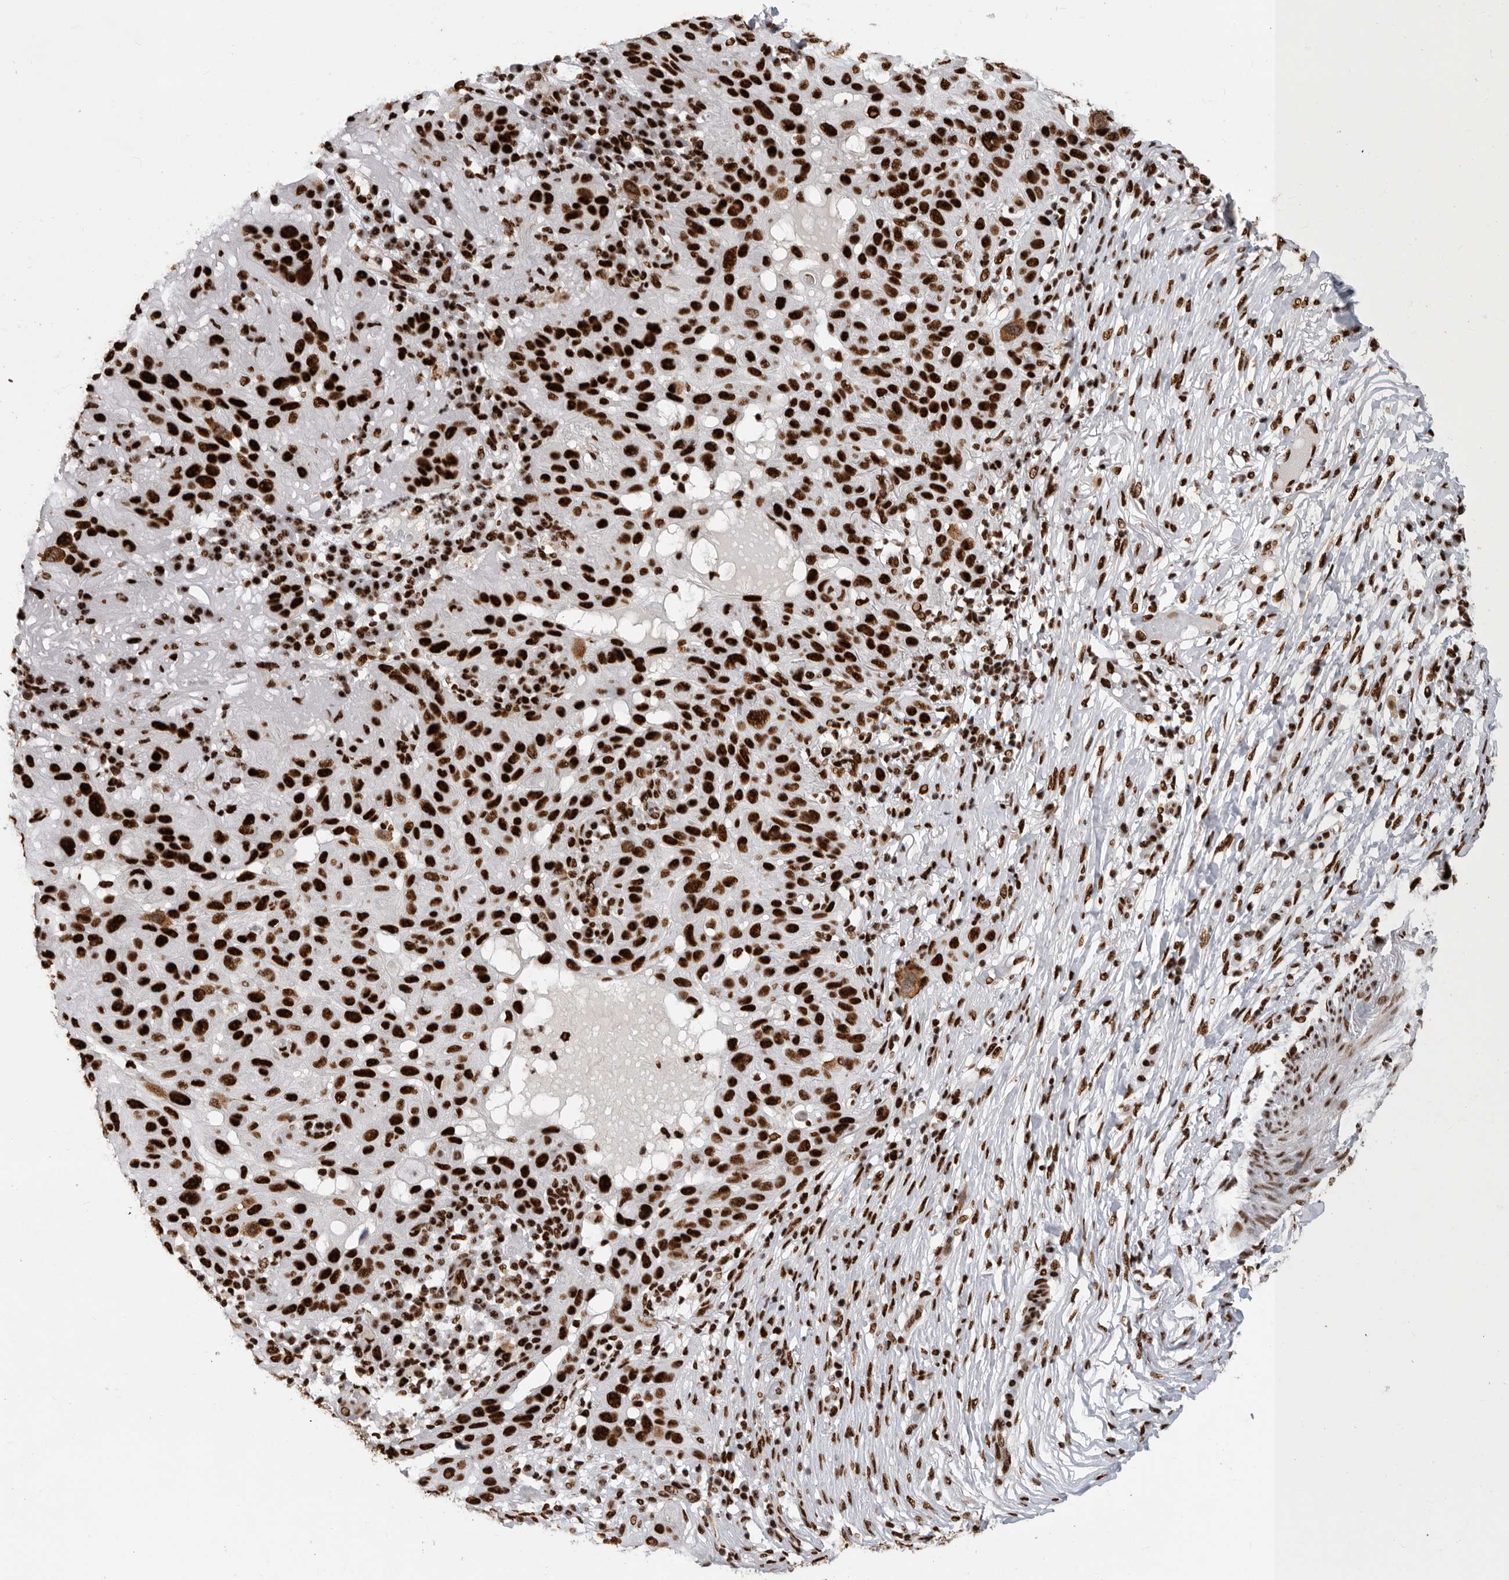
{"staining": {"intensity": "strong", "quantity": ">75%", "location": "nuclear"}, "tissue": "skin cancer", "cell_type": "Tumor cells", "image_type": "cancer", "snomed": [{"axis": "morphology", "description": "Normal tissue, NOS"}, {"axis": "morphology", "description": "Squamous cell carcinoma, NOS"}, {"axis": "topography", "description": "Skin"}], "caption": "This is an image of IHC staining of skin squamous cell carcinoma, which shows strong staining in the nuclear of tumor cells.", "gene": "BCLAF1", "patient": {"sex": "female", "age": 96}}